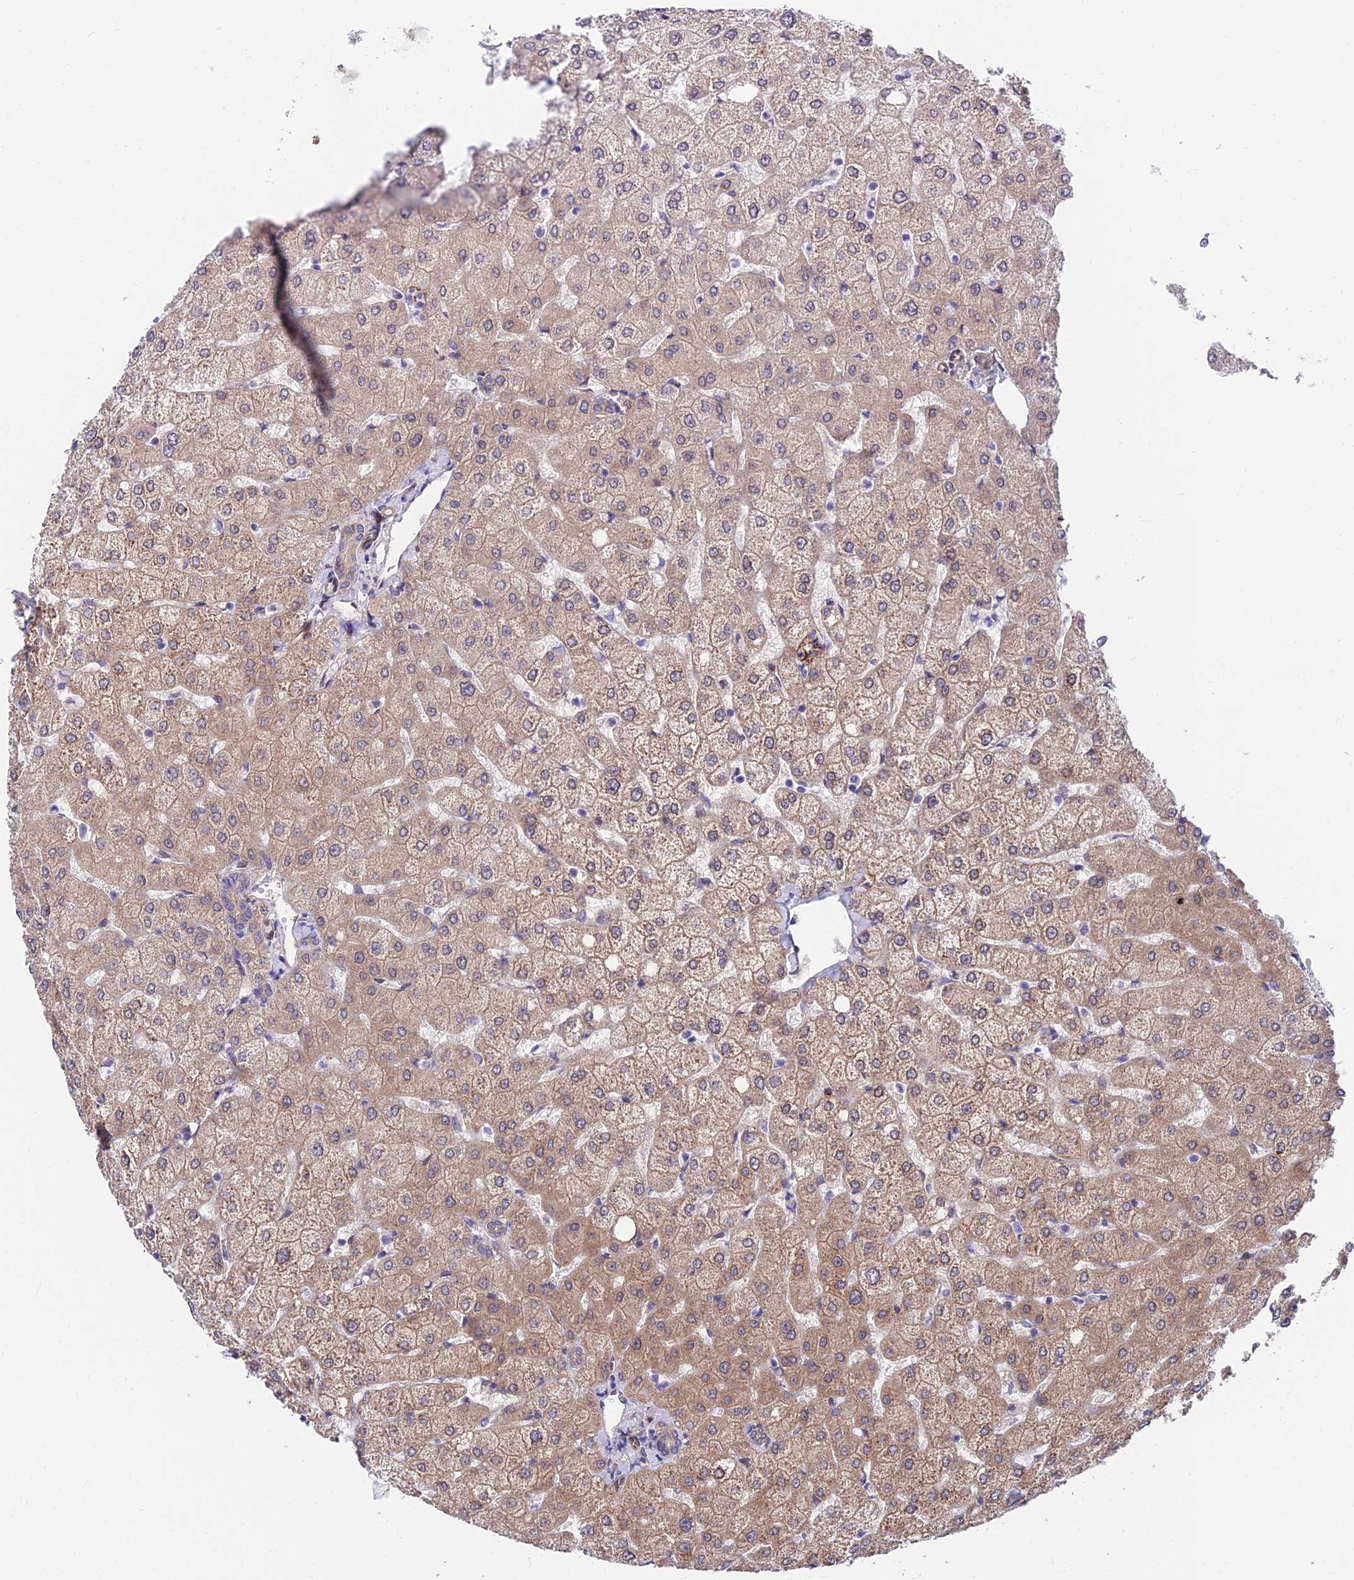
{"staining": {"intensity": "weak", "quantity": "25%-75%", "location": "cytoplasmic/membranous"}, "tissue": "liver", "cell_type": "Cholangiocytes", "image_type": "normal", "snomed": [{"axis": "morphology", "description": "Normal tissue, NOS"}, {"axis": "topography", "description": "Liver"}], "caption": "The immunohistochemical stain labels weak cytoplasmic/membranous positivity in cholangiocytes of normal liver.", "gene": "EXOC3L4", "patient": {"sex": "female", "age": 54}}